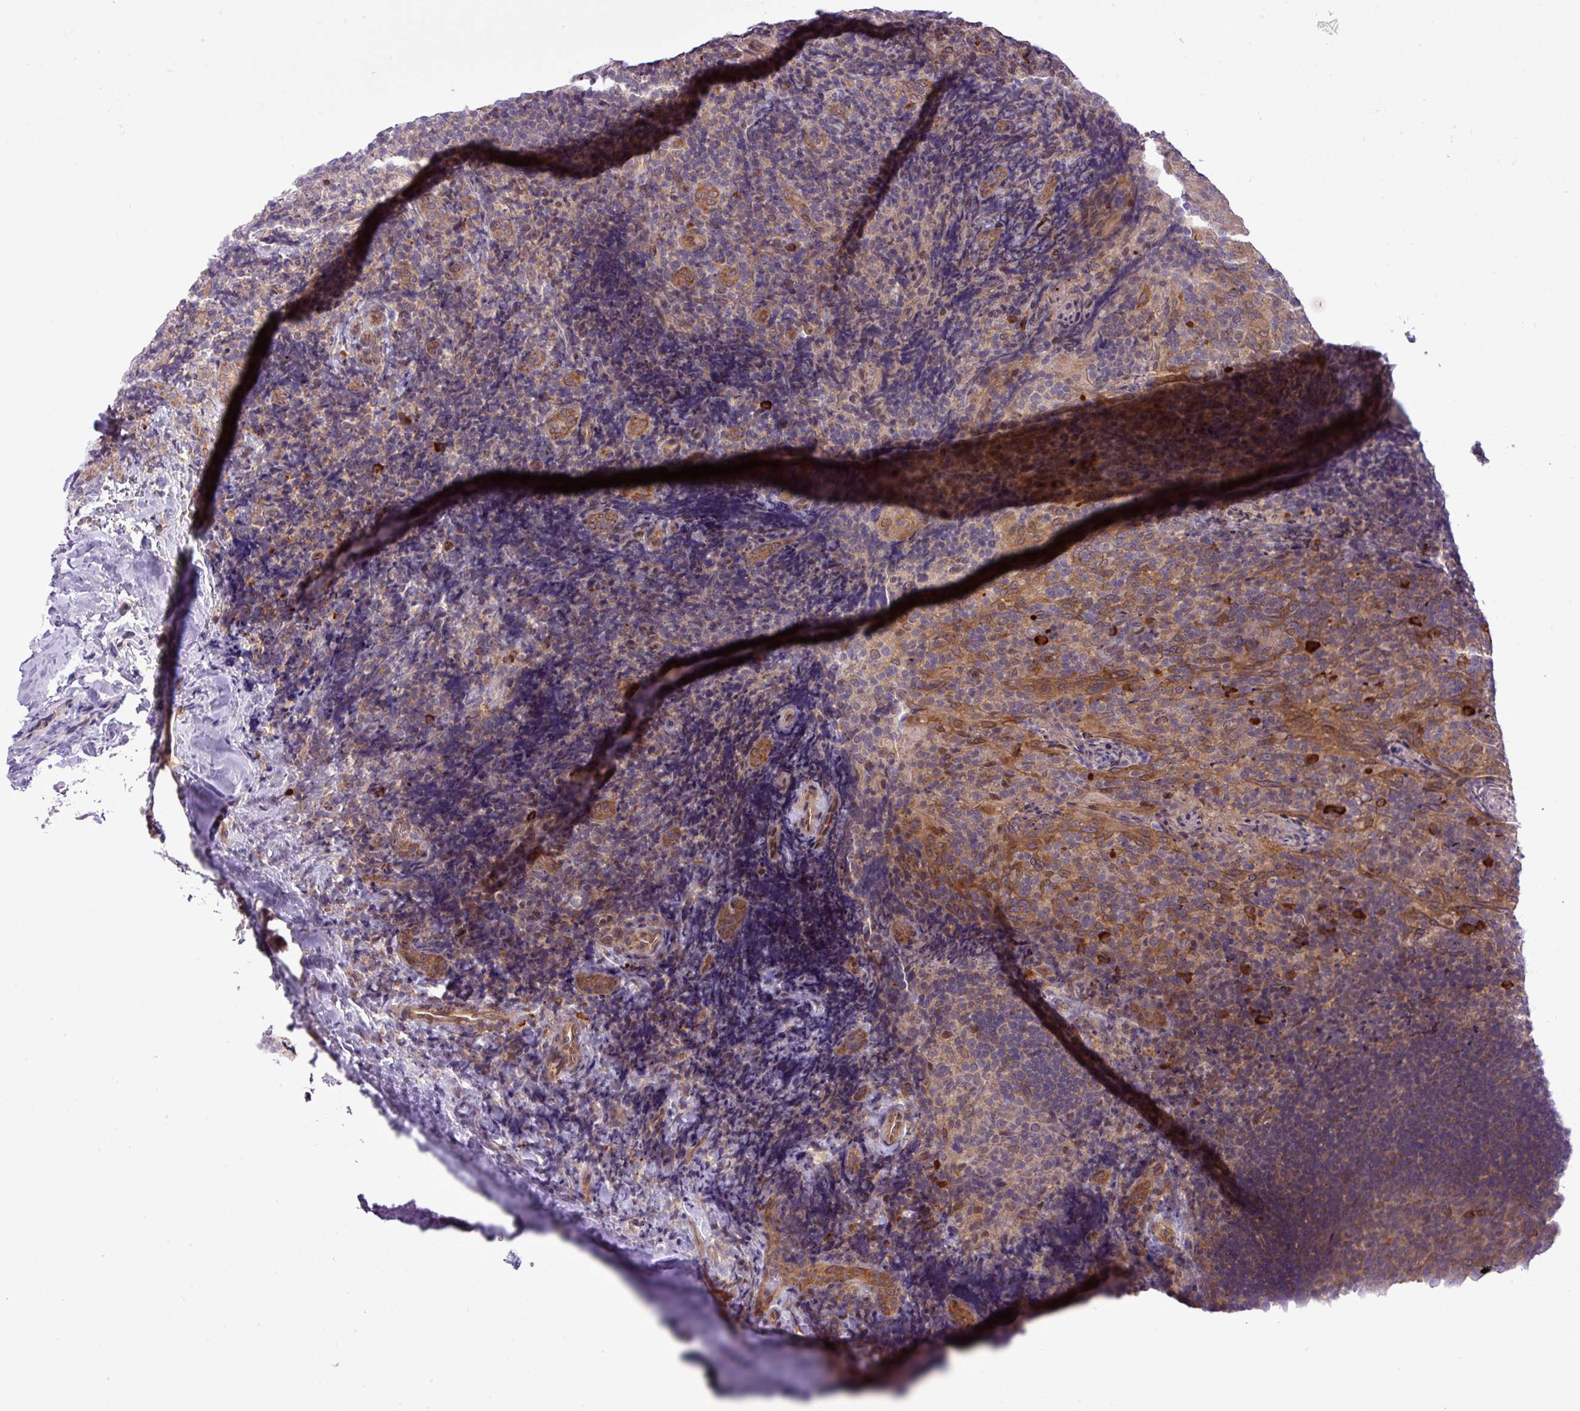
{"staining": {"intensity": "strong", "quantity": "<25%", "location": "cytoplasmic/membranous"}, "tissue": "tonsil", "cell_type": "Germinal center cells", "image_type": "normal", "snomed": [{"axis": "morphology", "description": "Normal tissue, NOS"}, {"axis": "topography", "description": "Tonsil"}], "caption": "Strong cytoplasmic/membranous staining is seen in about <25% of germinal center cells in benign tonsil.", "gene": "FAM222B", "patient": {"sex": "male", "age": 17}}